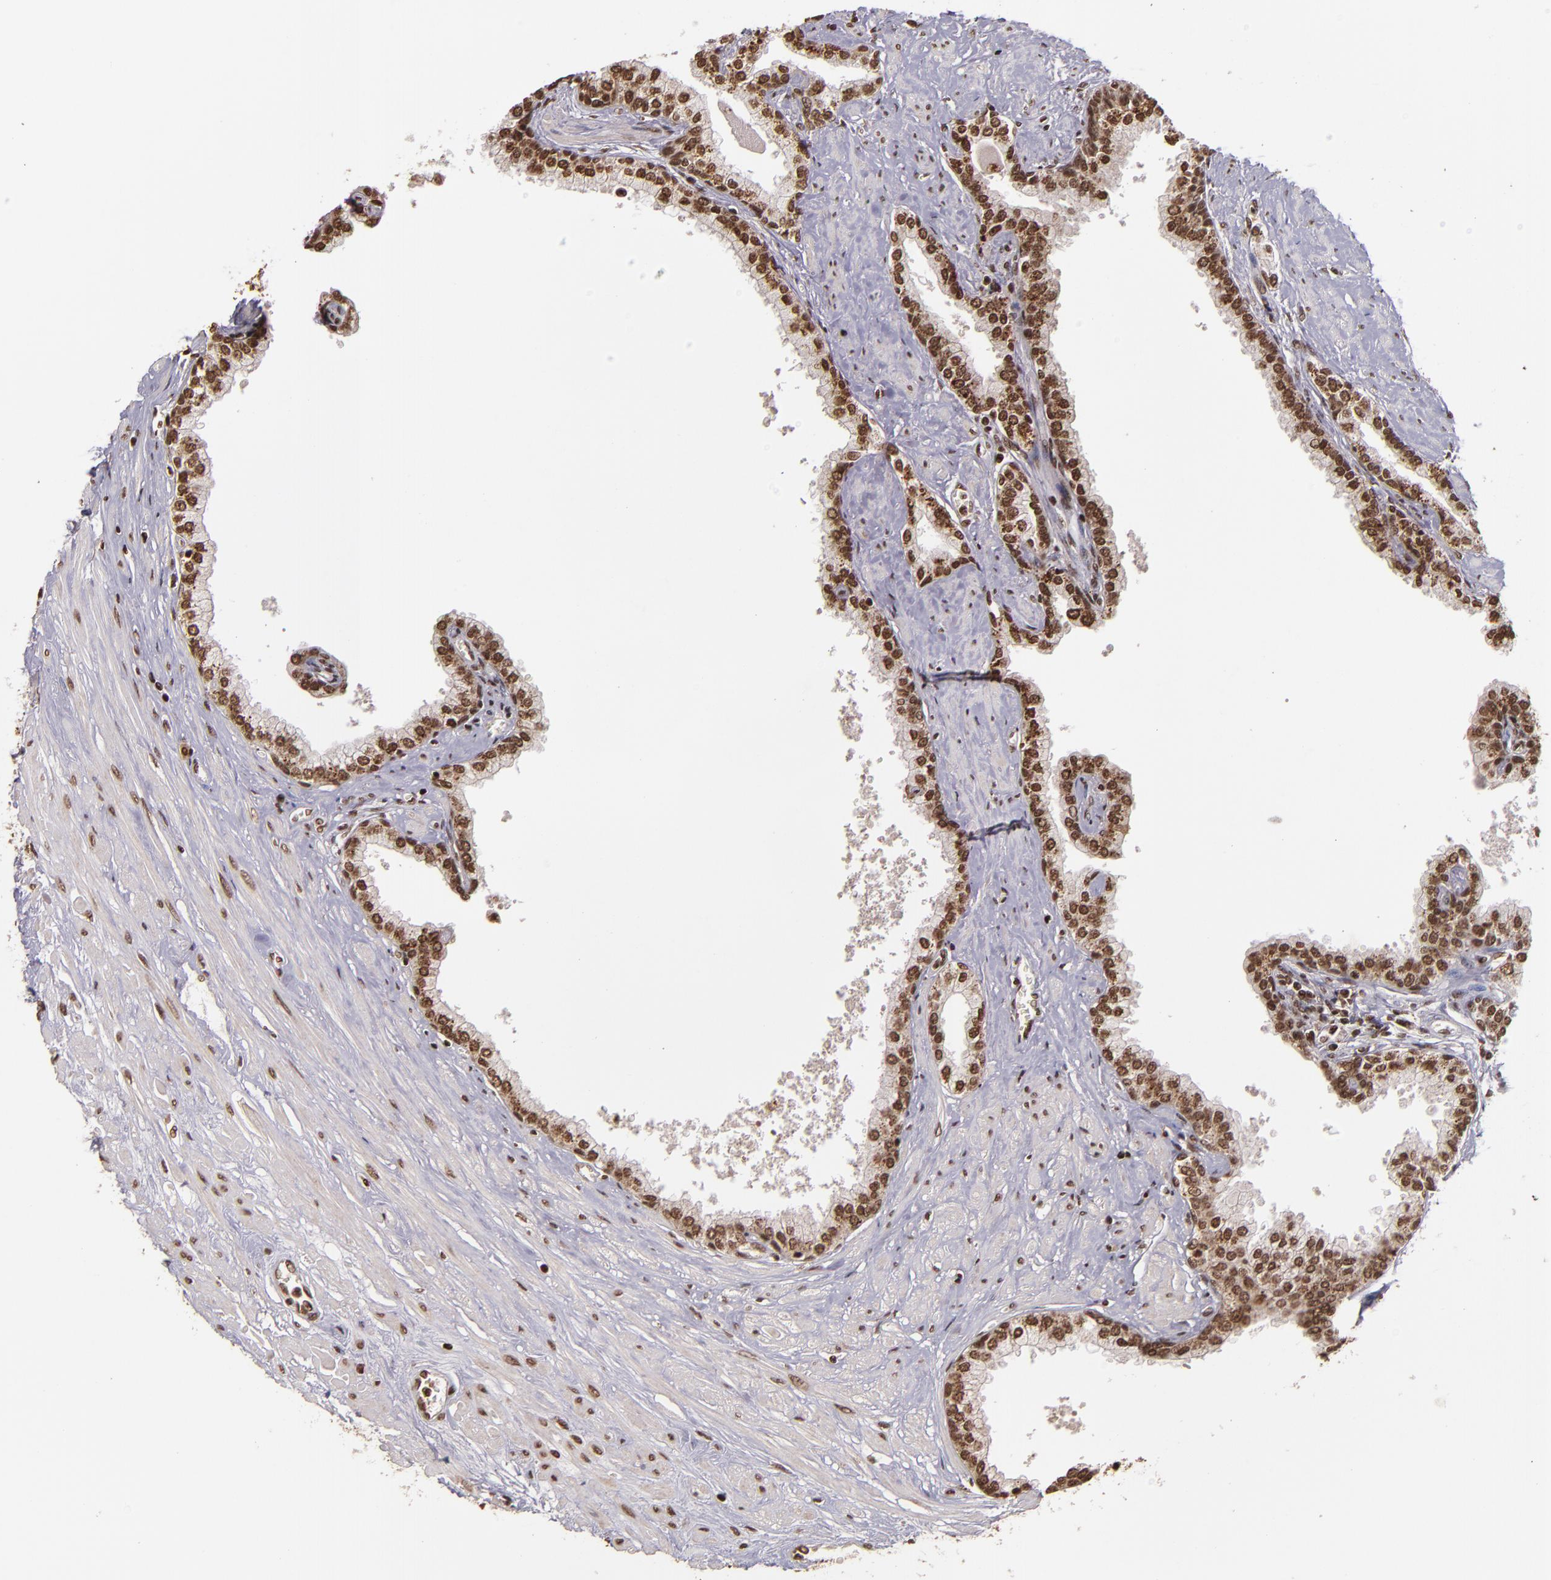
{"staining": {"intensity": "moderate", "quantity": ">75%", "location": "nuclear"}, "tissue": "prostate", "cell_type": "Glandular cells", "image_type": "normal", "snomed": [{"axis": "morphology", "description": "Normal tissue, NOS"}, {"axis": "topography", "description": "Prostate"}], "caption": "A micrograph showing moderate nuclear staining in approximately >75% of glandular cells in benign prostate, as visualized by brown immunohistochemical staining.", "gene": "CUL3", "patient": {"sex": "male", "age": 60}}